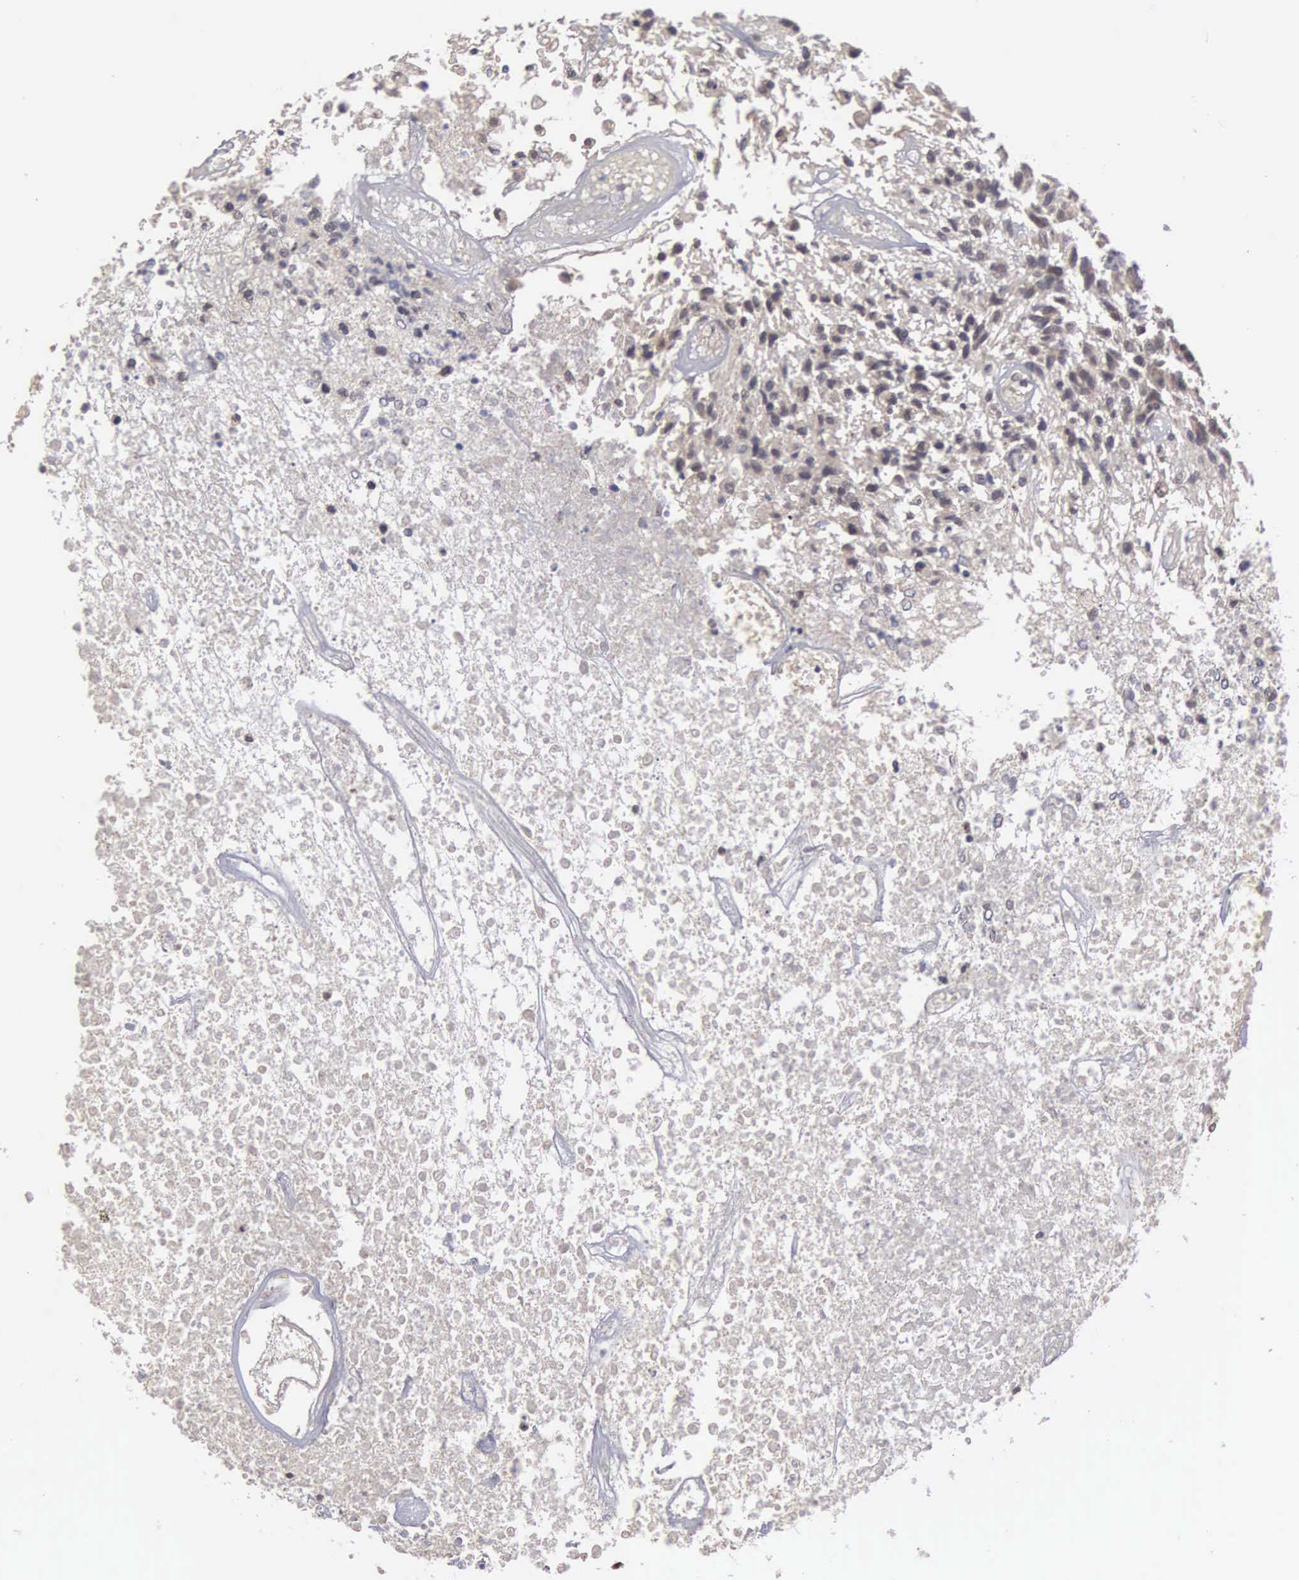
{"staining": {"intensity": "negative", "quantity": "none", "location": "none"}, "tissue": "glioma", "cell_type": "Tumor cells", "image_type": "cancer", "snomed": [{"axis": "morphology", "description": "Glioma, malignant, High grade"}, {"axis": "topography", "description": "Brain"}], "caption": "Histopathology image shows no significant protein positivity in tumor cells of glioma.", "gene": "AMN", "patient": {"sex": "male", "age": 77}}